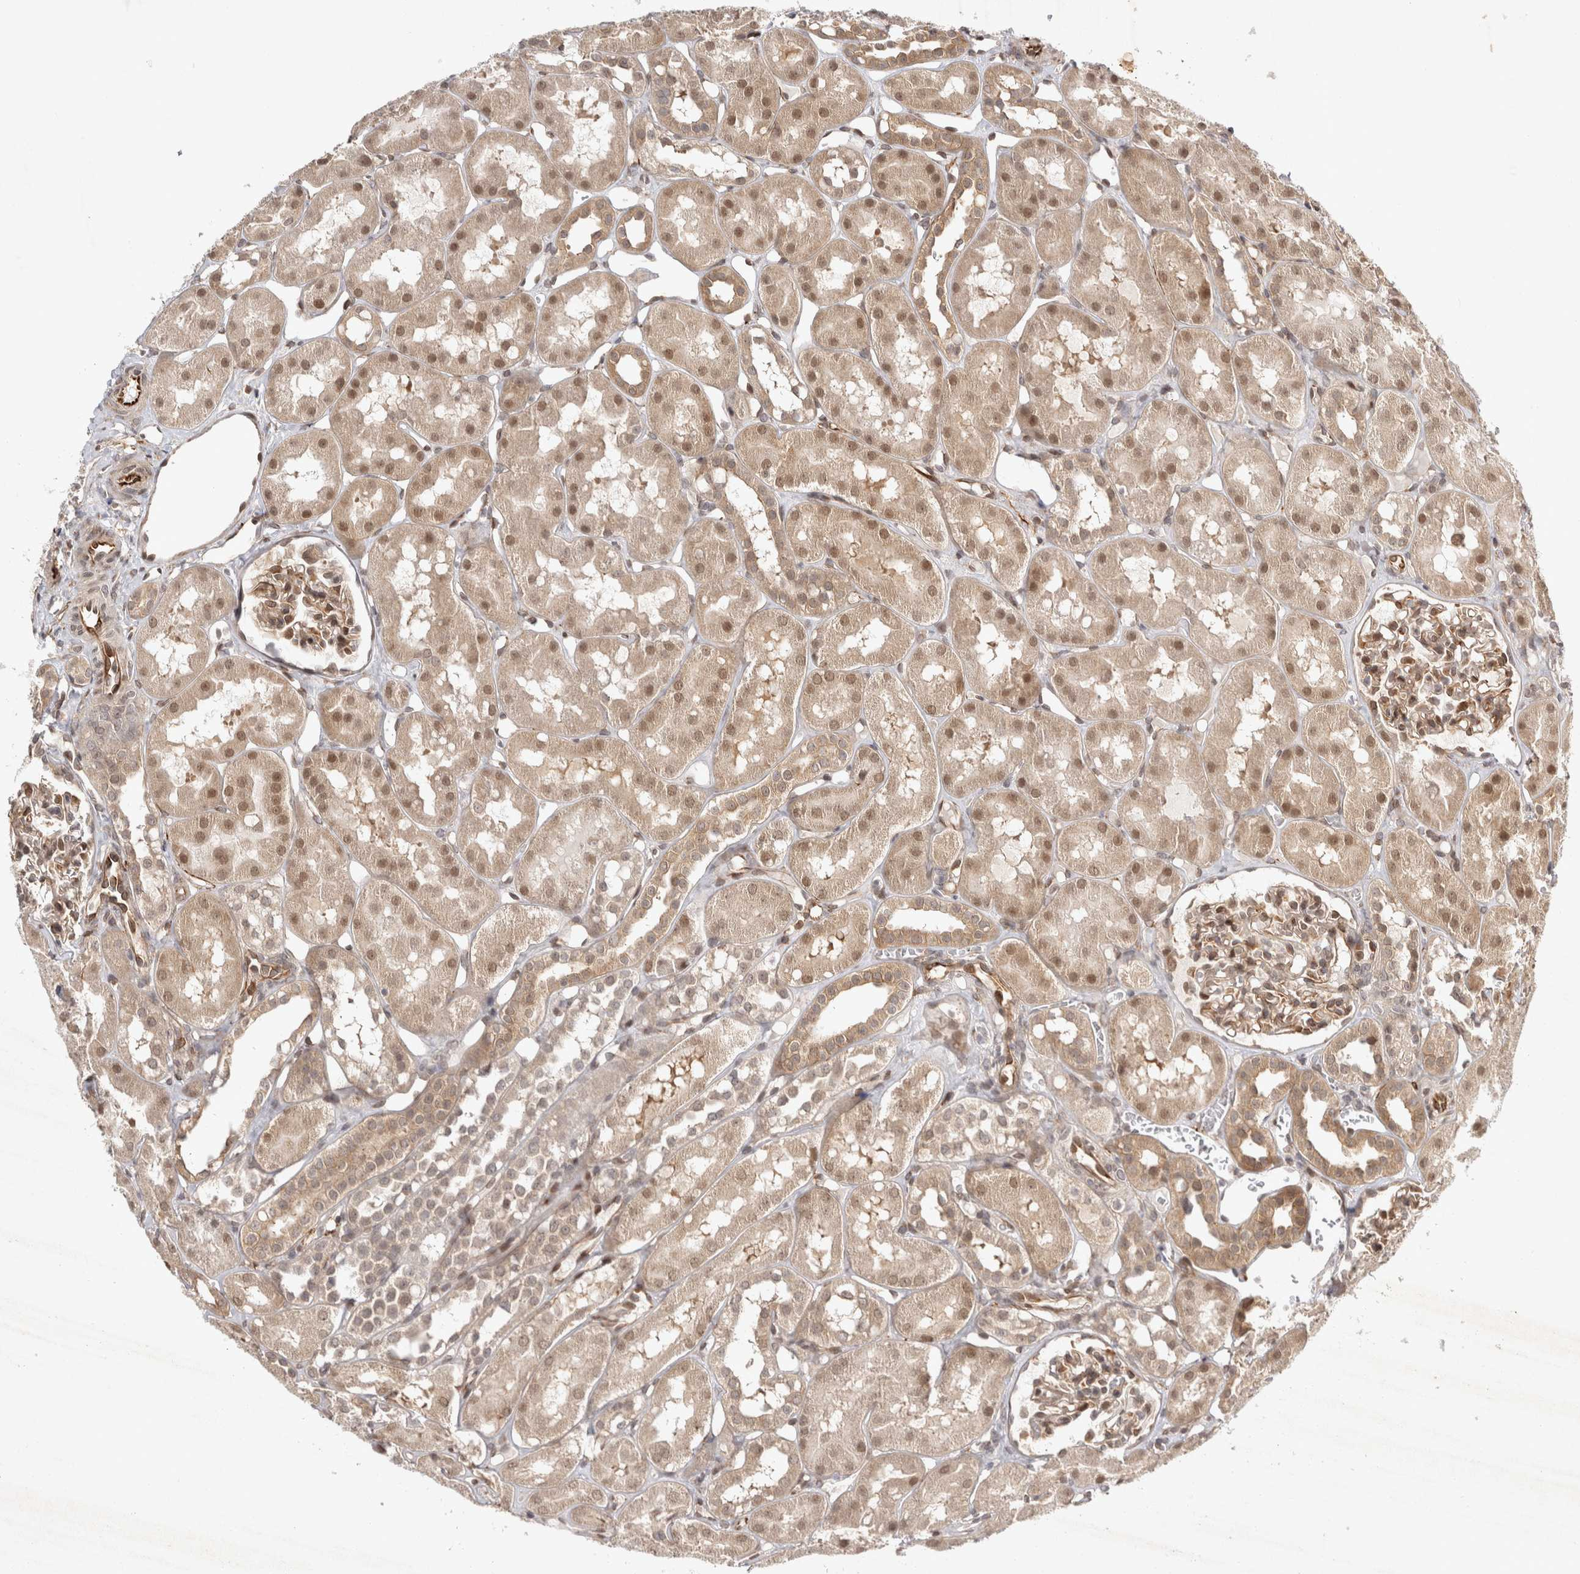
{"staining": {"intensity": "moderate", "quantity": "25%-75%", "location": "nuclear"}, "tissue": "kidney", "cell_type": "Cells in glomeruli", "image_type": "normal", "snomed": [{"axis": "morphology", "description": "Normal tissue, NOS"}, {"axis": "topography", "description": "Kidney"}], "caption": "Moderate nuclear protein expression is present in about 25%-75% of cells in glomeruli in kidney. (Brightfield microscopy of DAB IHC at high magnification).", "gene": "ZNF318", "patient": {"sex": "male", "age": 16}}